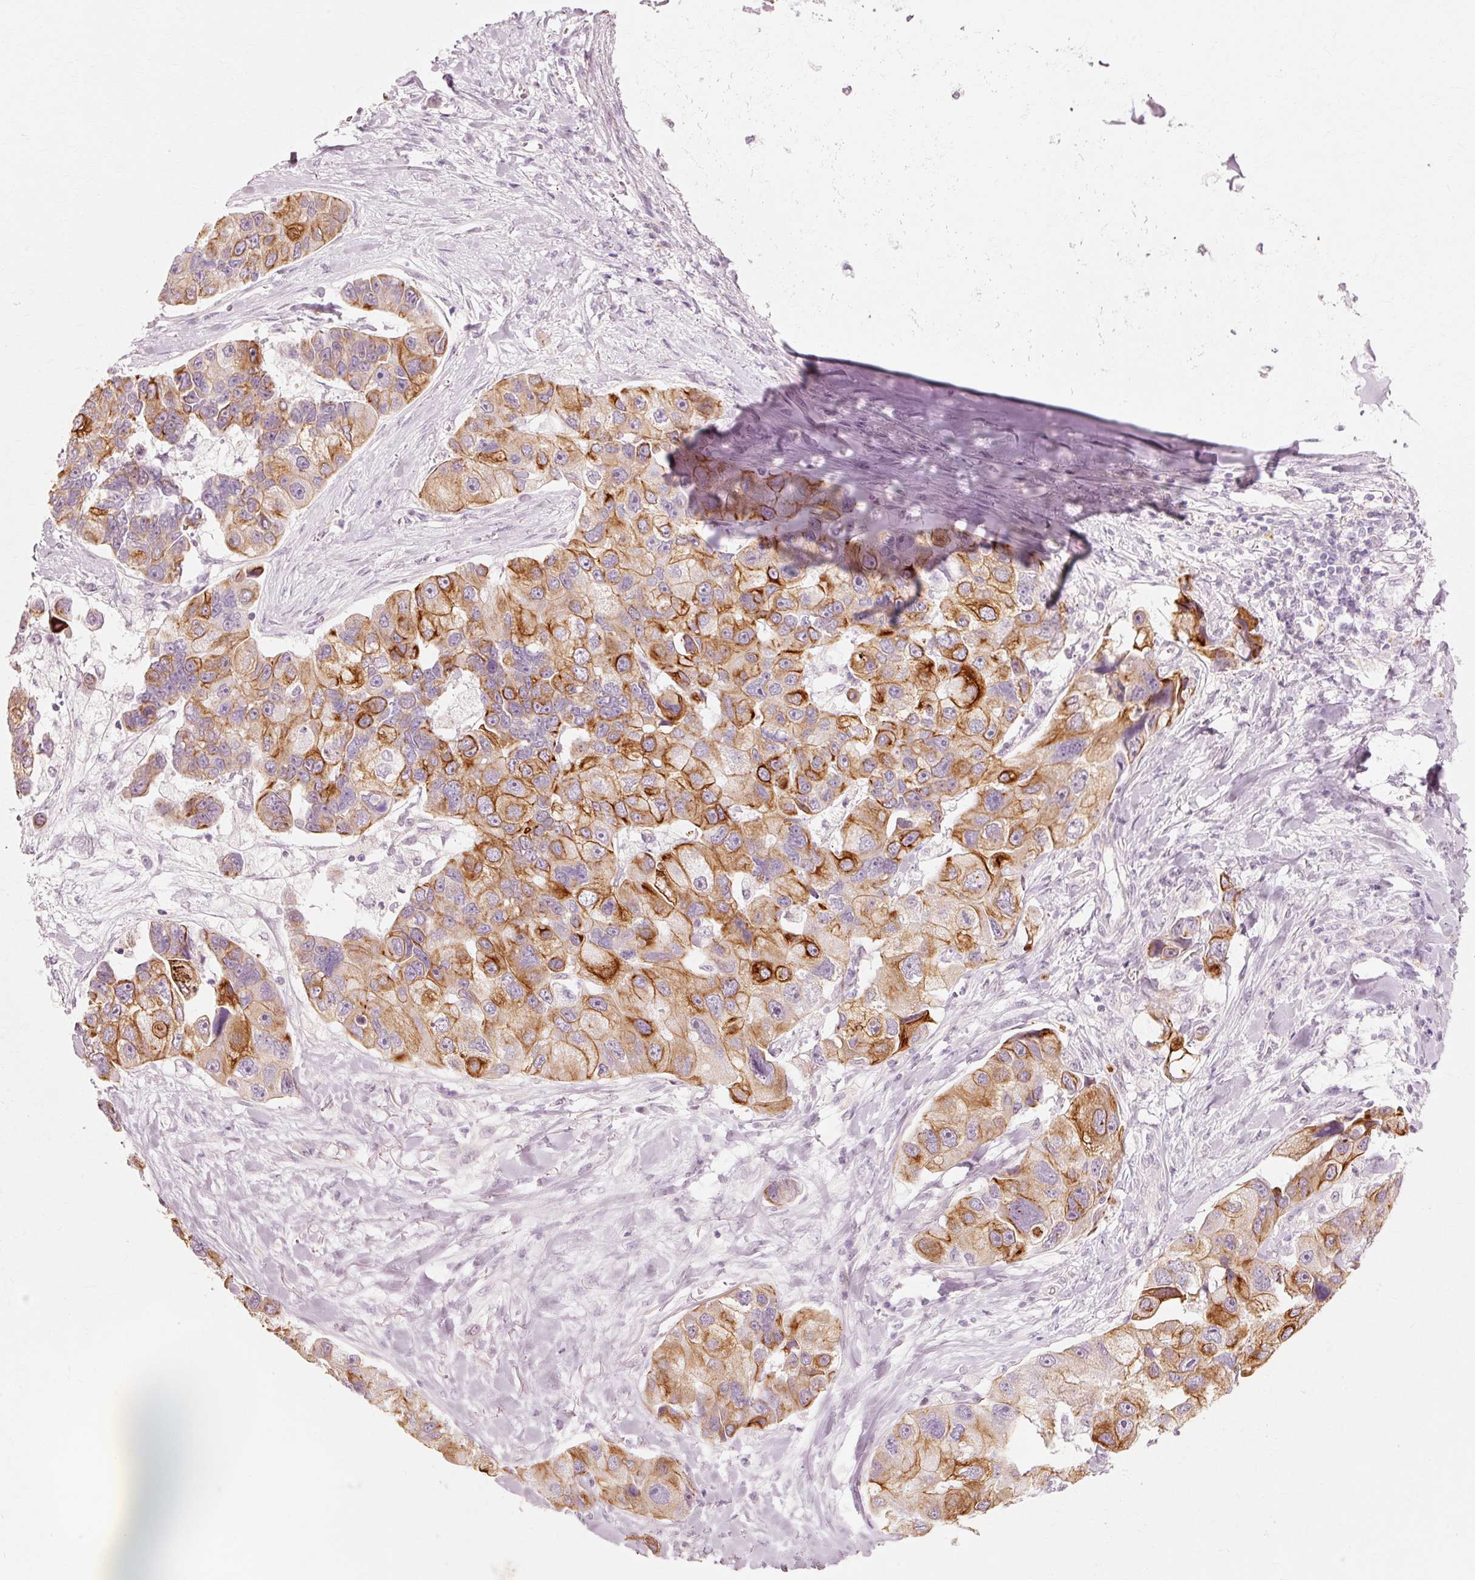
{"staining": {"intensity": "strong", "quantity": "25%-75%", "location": "cytoplasmic/membranous"}, "tissue": "lung cancer", "cell_type": "Tumor cells", "image_type": "cancer", "snomed": [{"axis": "morphology", "description": "Adenocarcinoma, NOS"}, {"axis": "topography", "description": "Lung"}], "caption": "This is a micrograph of immunohistochemistry staining of lung adenocarcinoma, which shows strong positivity in the cytoplasmic/membranous of tumor cells.", "gene": "TRIM73", "patient": {"sex": "female", "age": 54}}